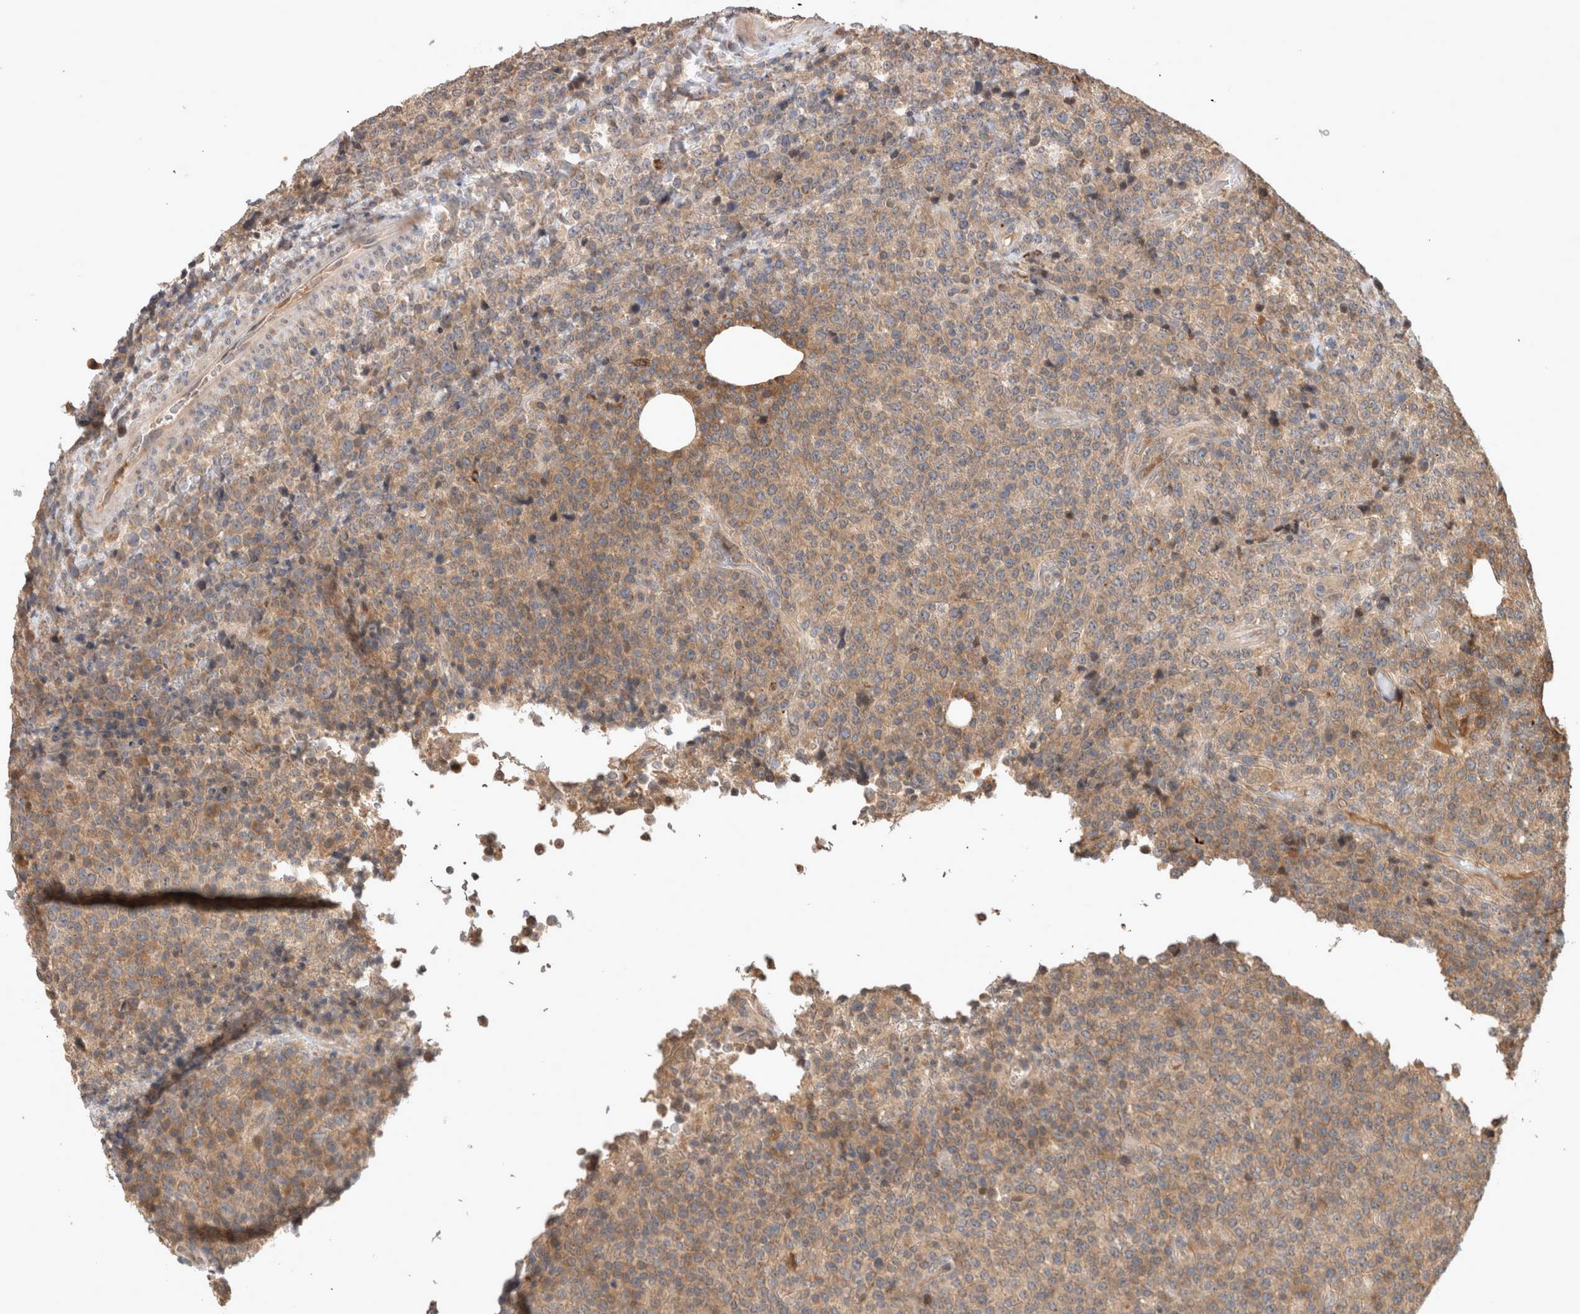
{"staining": {"intensity": "moderate", "quantity": ">75%", "location": "cytoplasmic/membranous"}, "tissue": "lymphoma", "cell_type": "Tumor cells", "image_type": "cancer", "snomed": [{"axis": "morphology", "description": "Malignant lymphoma, non-Hodgkin's type, High grade"}, {"axis": "topography", "description": "Lymph node"}], "caption": "This is an image of IHC staining of malignant lymphoma, non-Hodgkin's type (high-grade), which shows moderate positivity in the cytoplasmic/membranous of tumor cells.", "gene": "SERAC1", "patient": {"sex": "male", "age": 13}}